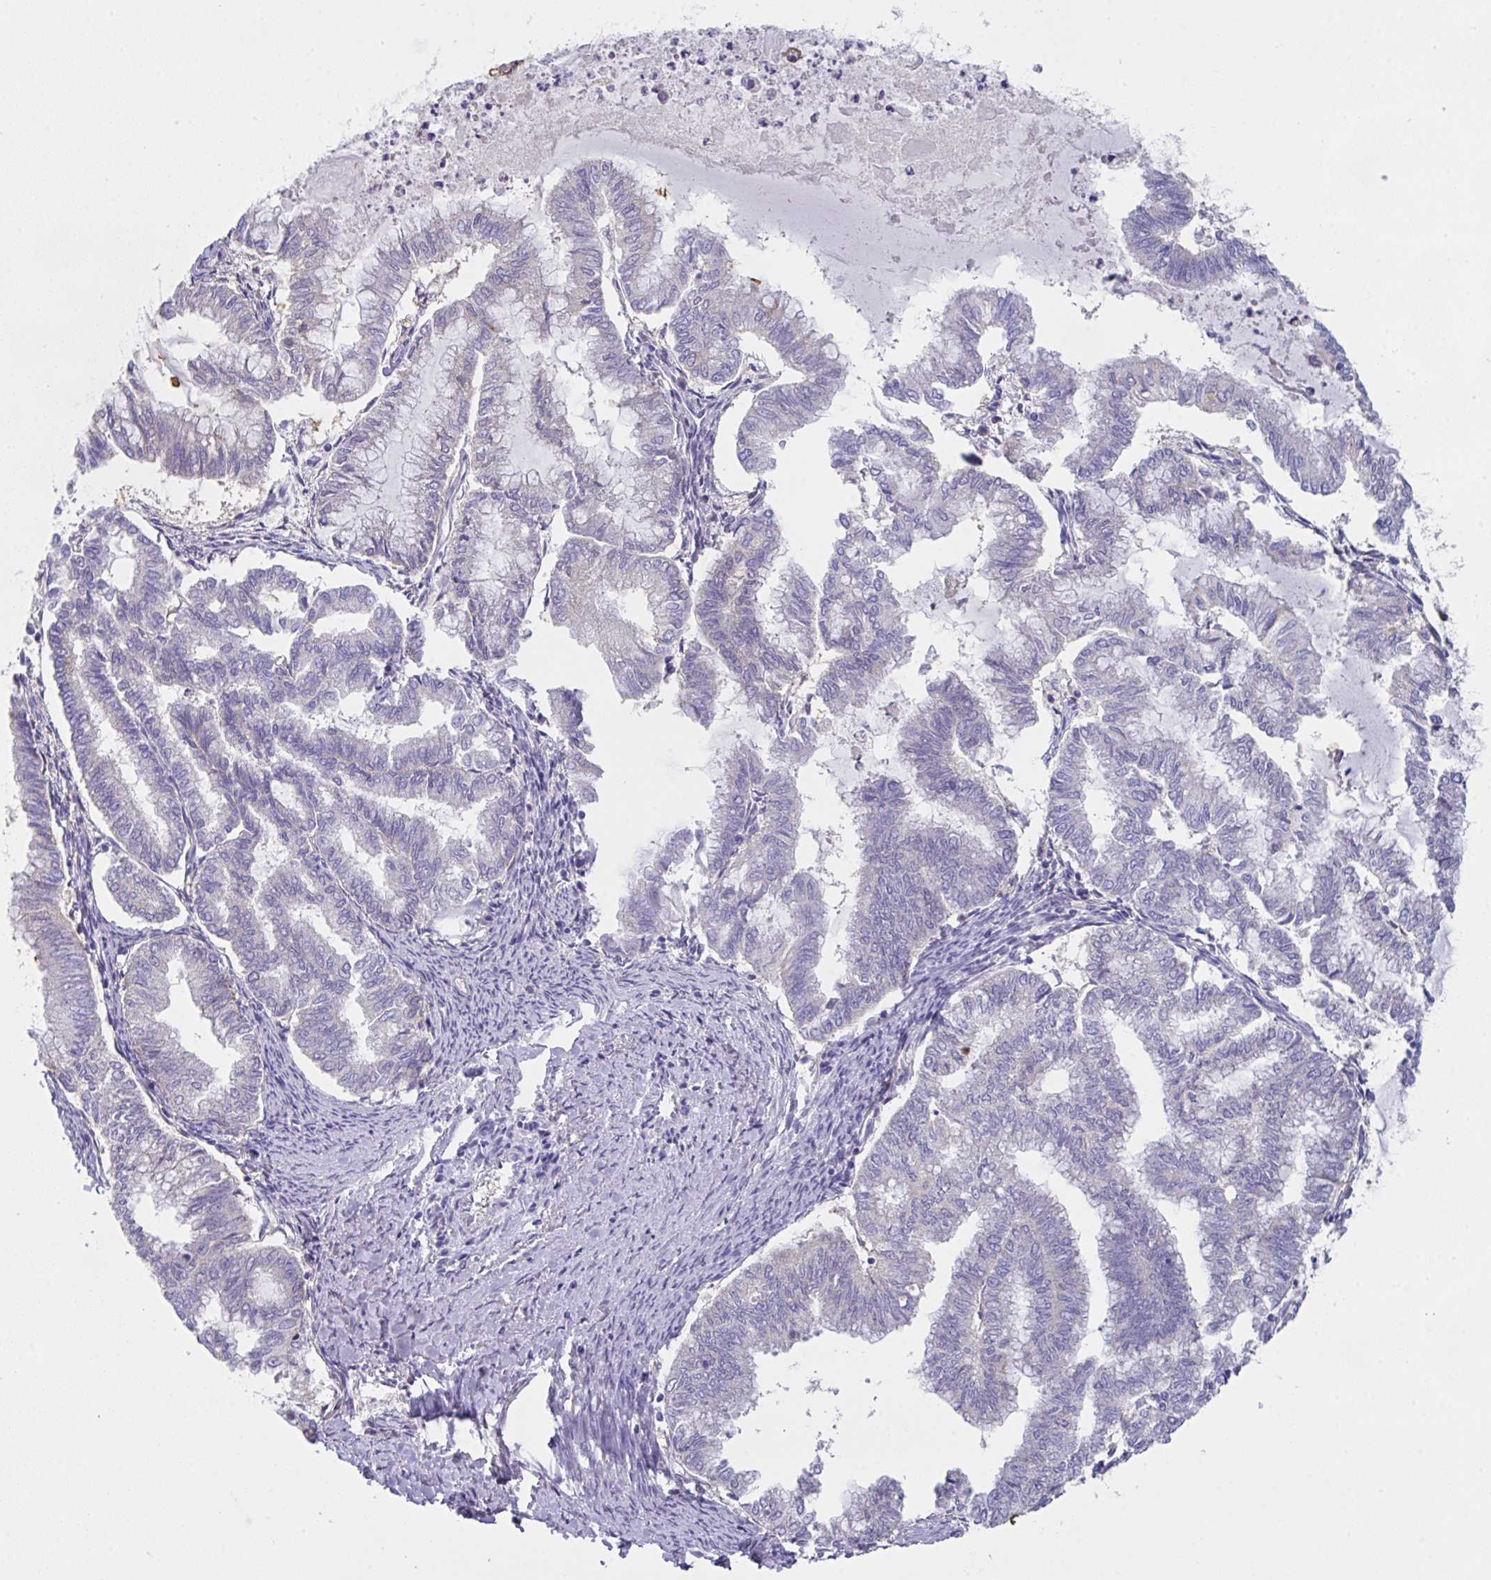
{"staining": {"intensity": "negative", "quantity": "none", "location": "none"}, "tissue": "endometrial cancer", "cell_type": "Tumor cells", "image_type": "cancer", "snomed": [{"axis": "morphology", "description": "Adenocarcinoma, NOS"}, {"axis": "topography", "description": "Endometrium"}], "caption": "Human adenocarcinoma (endometrial) stained for a protein using immunohistochemistry shows no positivity in tumor cells.", "gene": "TFAP2C", "patient": {"sex": "female", "age": 79}}